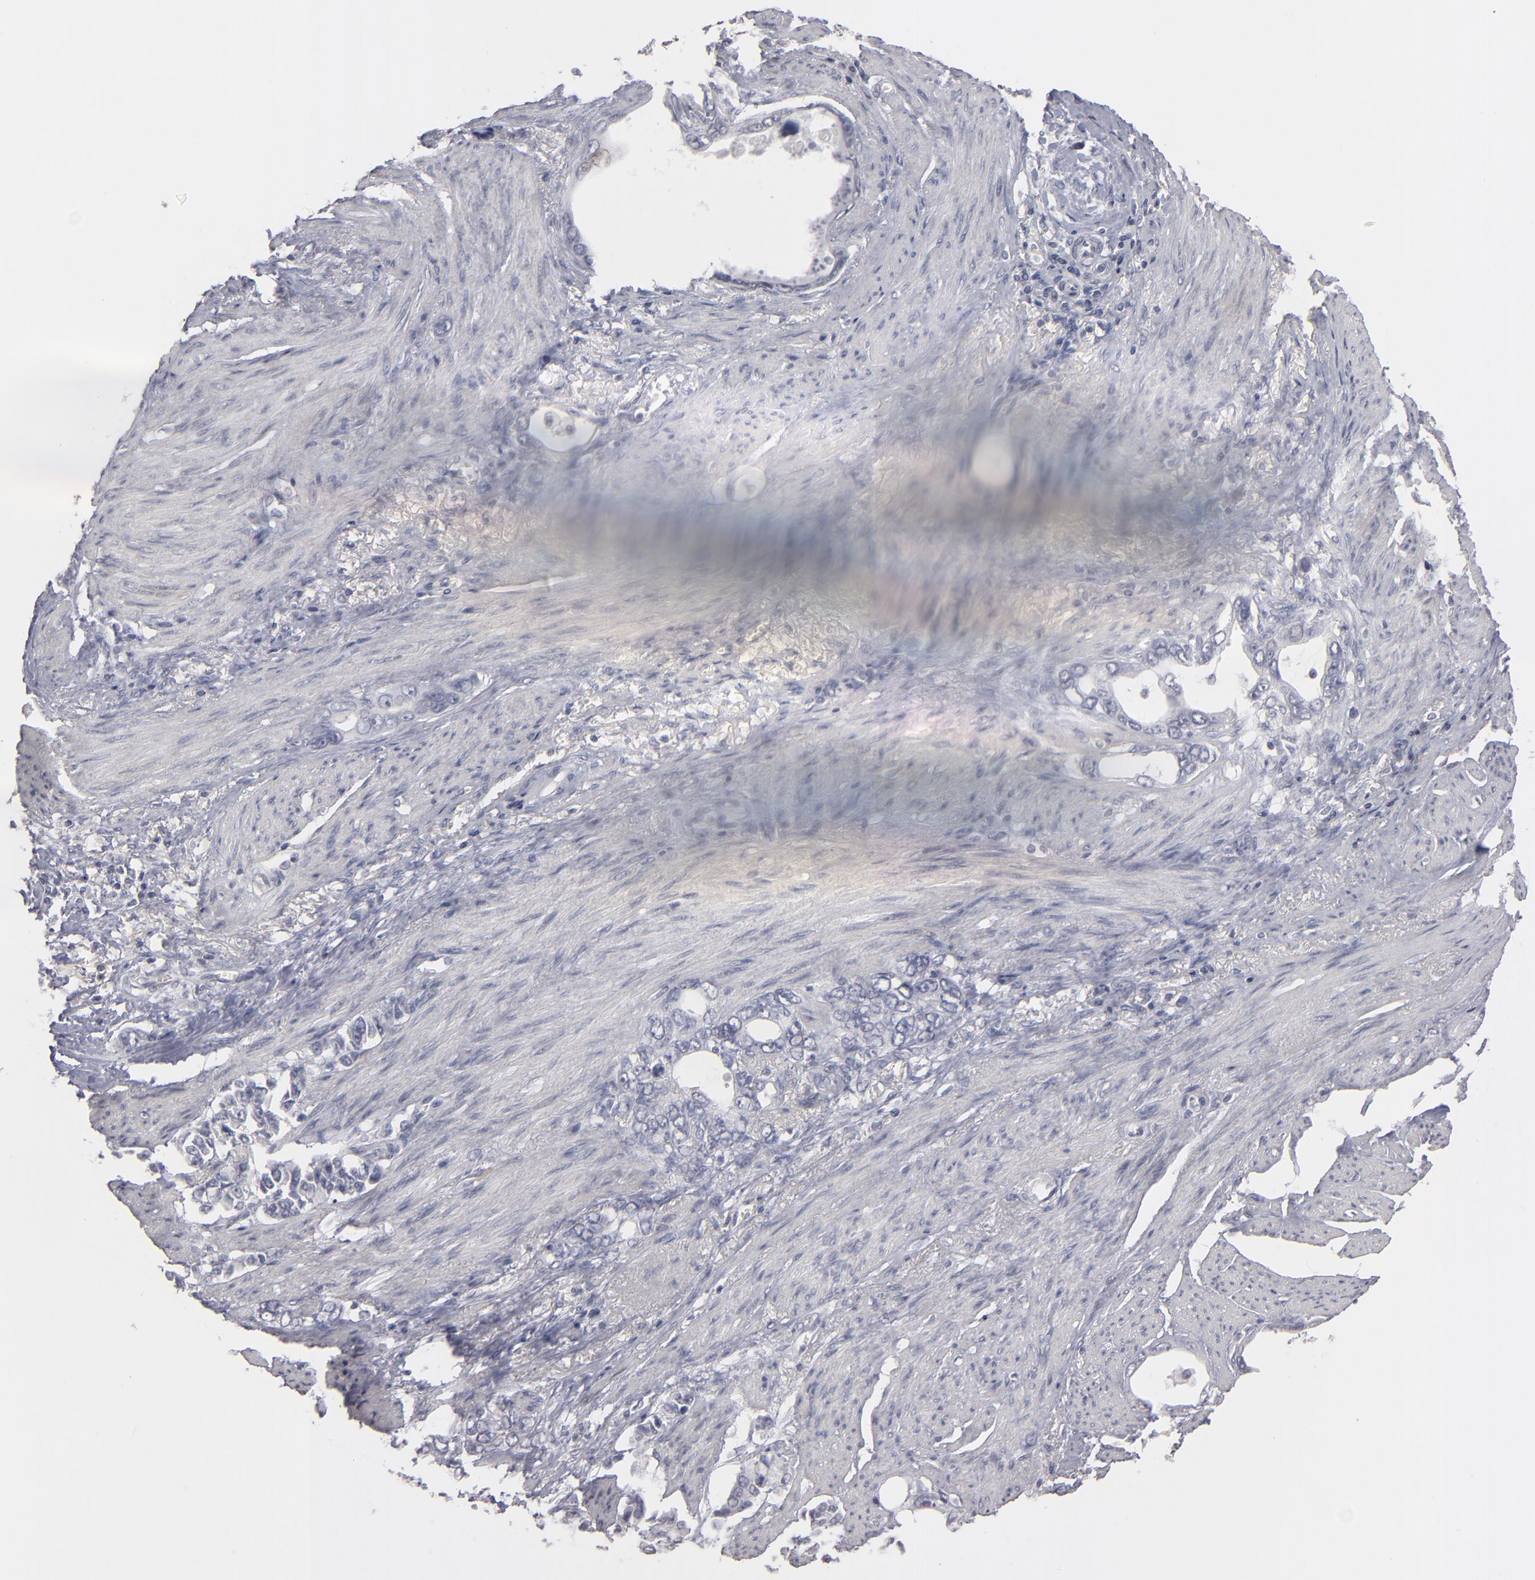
{"staining": {"intensity": "negative", "quantity": "none", "location": "none"}, "tissue": "stomach cancer", "cell_type": "Tumor cells", "image_type": "cancer", "snomed": [{"axis": "morphology", "description": "Adenocarcinoma, NOS"}, {"axis": "topography", "description": "Stomach"}], "caption": "Immunohistochemical staining of human stomach cancer demonstrates no significant staining in tumor cells.", "gene": "KIAA1210", "patient": {"sex": "male", "age": 78}}